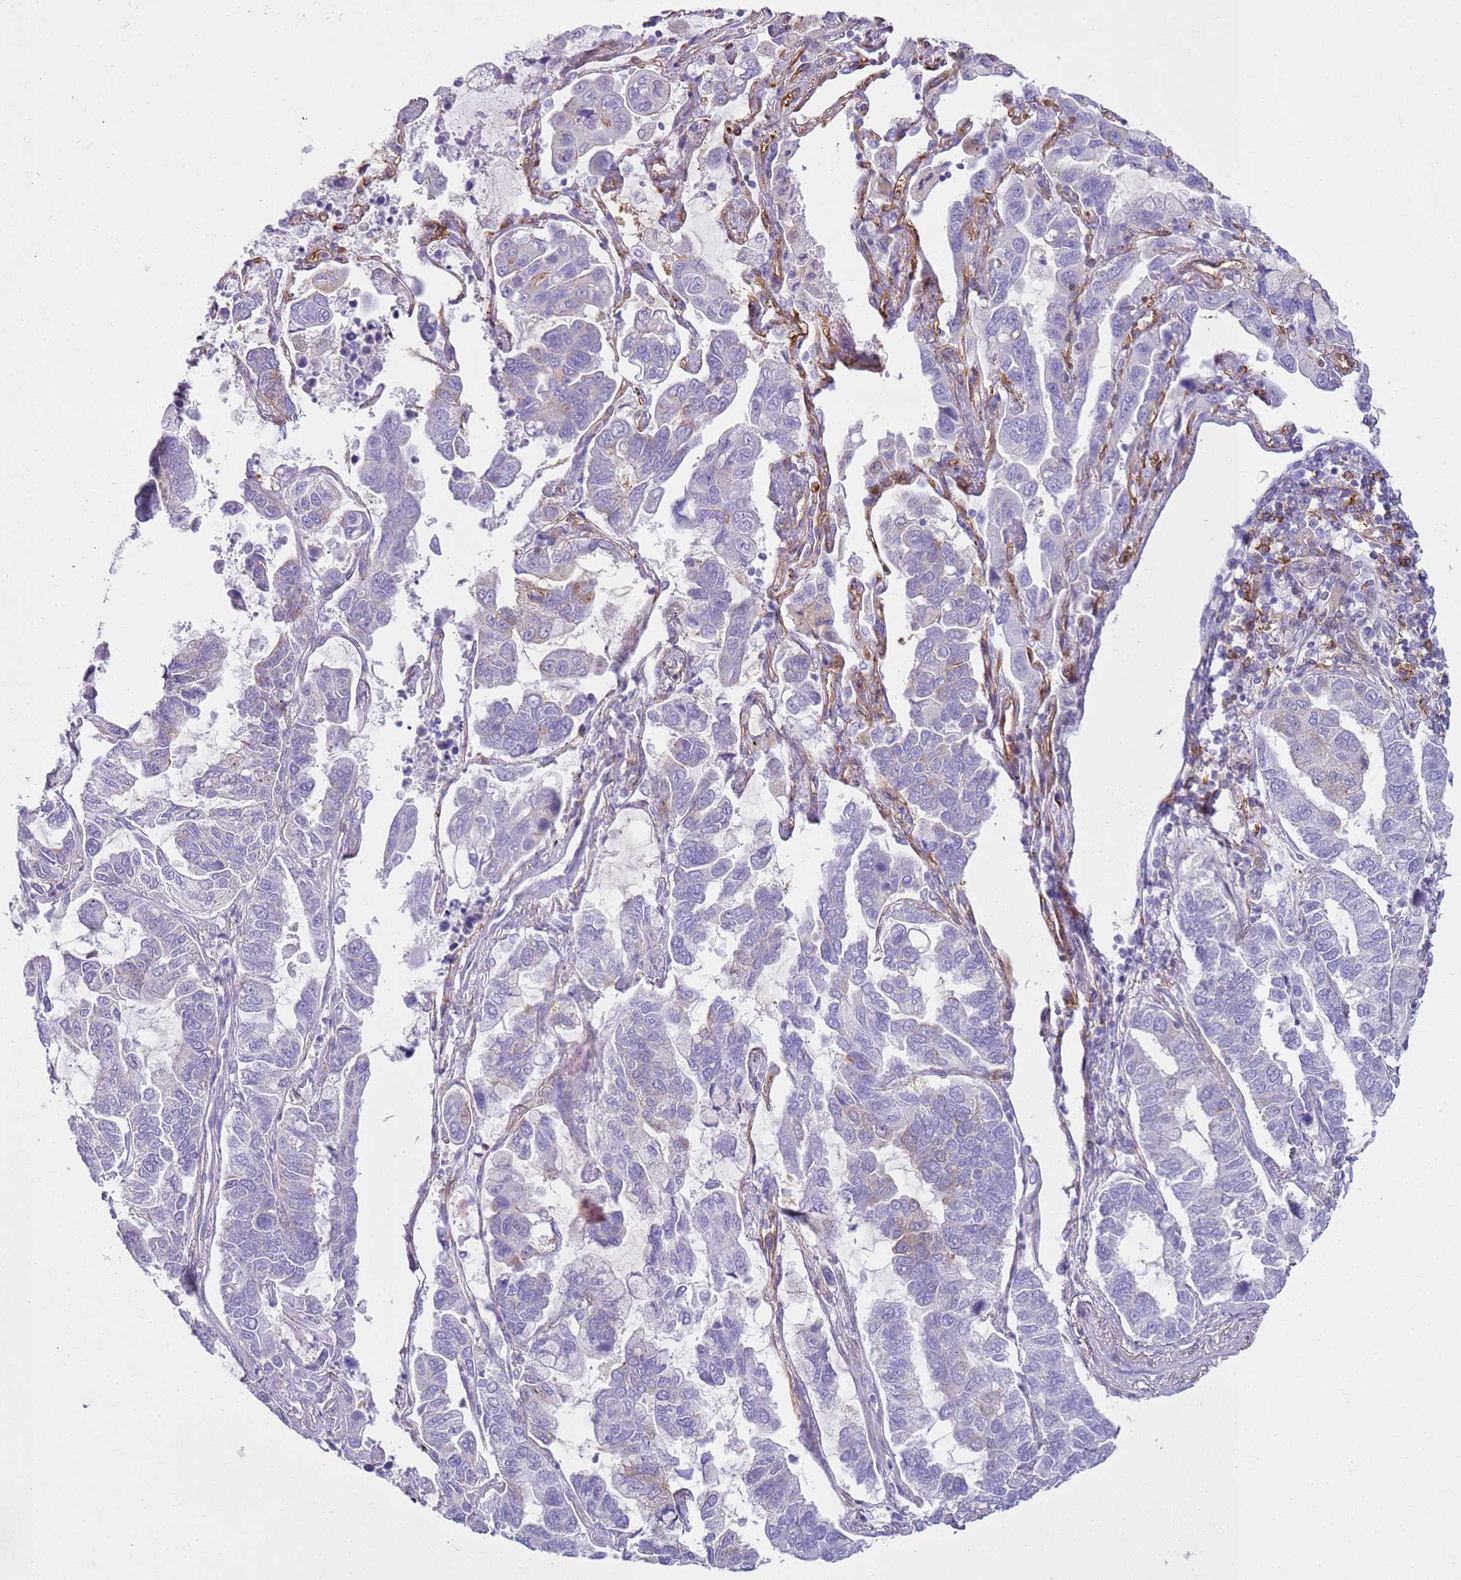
{"staining": {"intensity": "negative", "quantity": "none", "location": "none"}, "tissue": "lung cancer", "cell_type": "Tumor cells", "image_type": "cancer", "snomed": [{"axis": "morphology", "description": "Adenocarcinoma, NOS"}, {"axis": "topography", "description": "Lung"}], "caption": "Histopathology image shows no significant protein positivity in tumor cells of adenocarcinoma (lung). The staining was performed using DAB to visualize the protein expression in brown, while the nuclei were stained in blue with hematoxylin (Magnification: 20x).", "gene": "SNX21", "patient": {"sex": "male", "age": 64}}